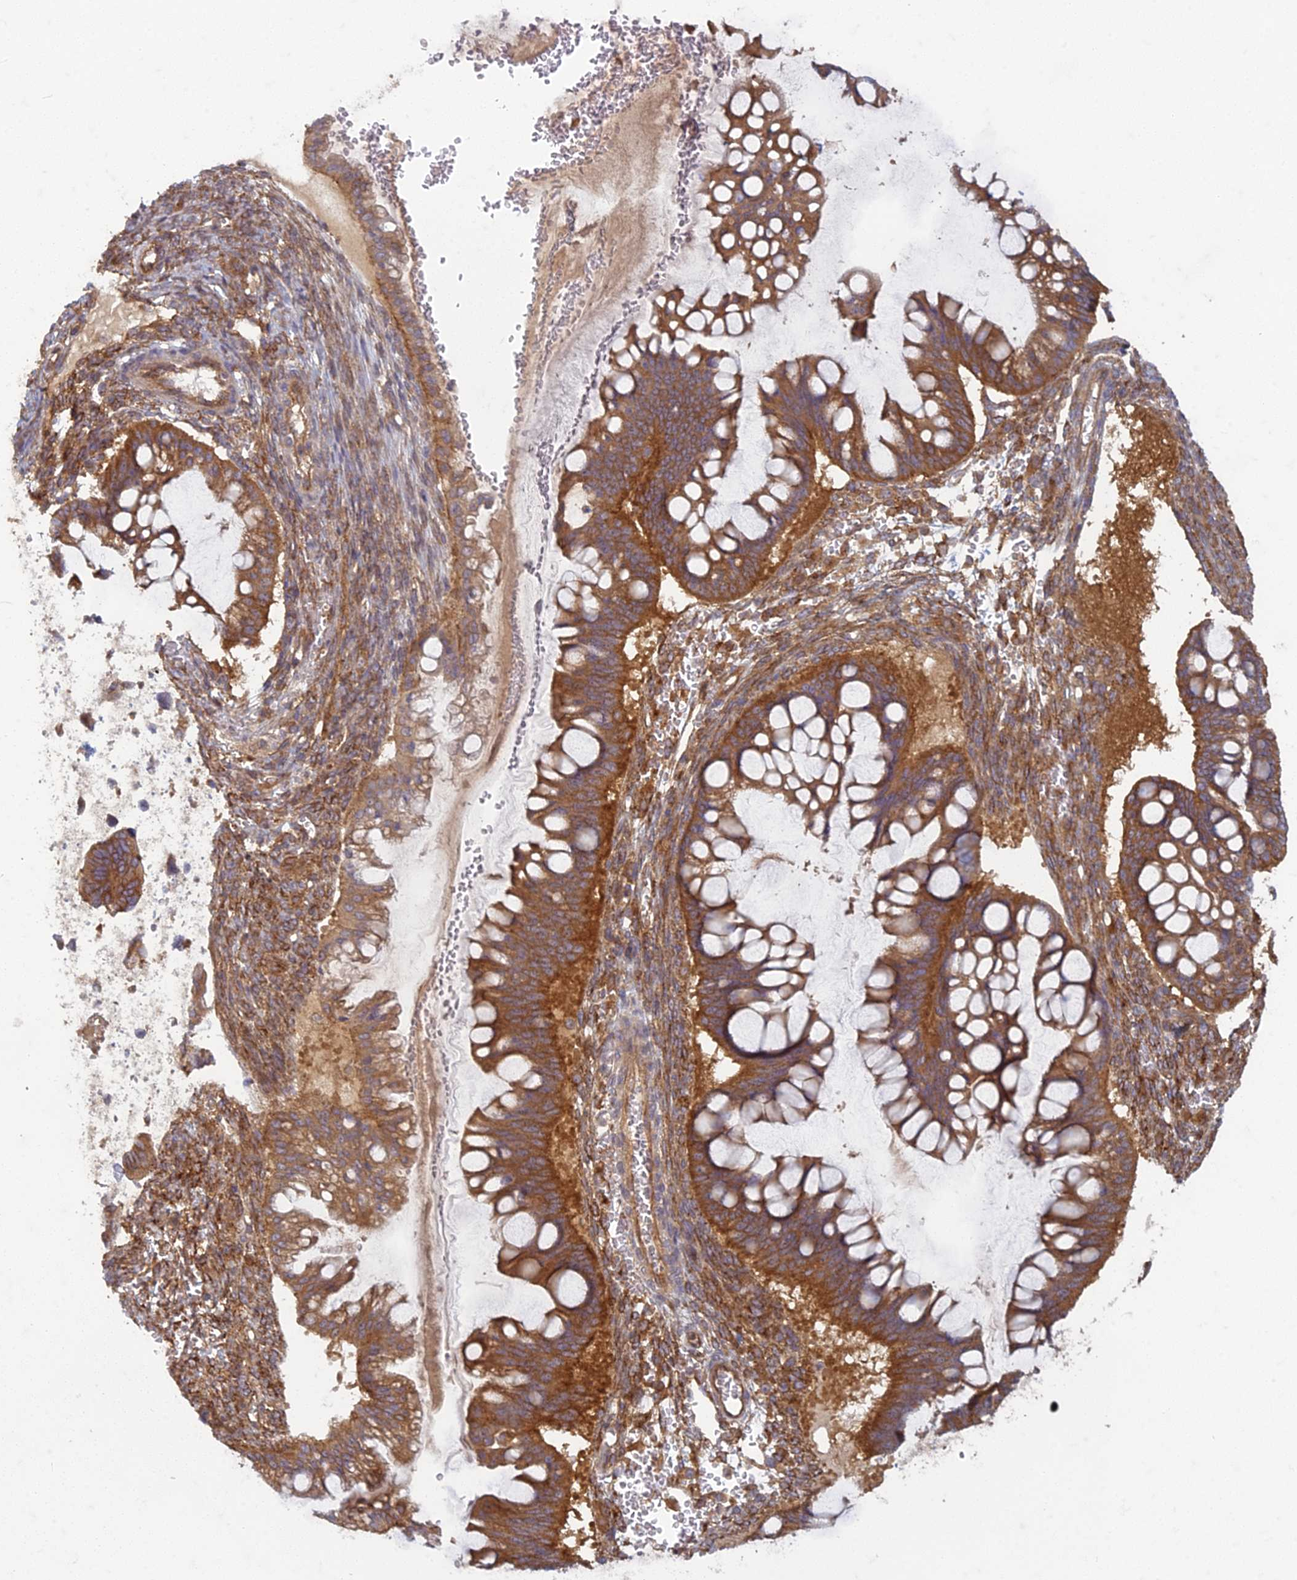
{"staining": {"intensity": "strong", "quantity": ">75%", "location": "cytoplasmic/membranous"}, "tissue": "ovarian cancer", "cell_type": "Tumor cells", "image_type": "cancer", "snomed": [{"axis": "morphology", "description": "Cystadenocarcinoma, mucinous, NOS"}, {"axis": "topography", "description": "Ovary"}], "caption": "The micrograph reveals a brown stain indicating the presence of a protein in the cytoplasmic/membranous of tumor cells in ovarian cancer (mucinous cystadenocarcinoma).", "gene": "TCF25", "patient": {"sex": "female", "age": 73}}